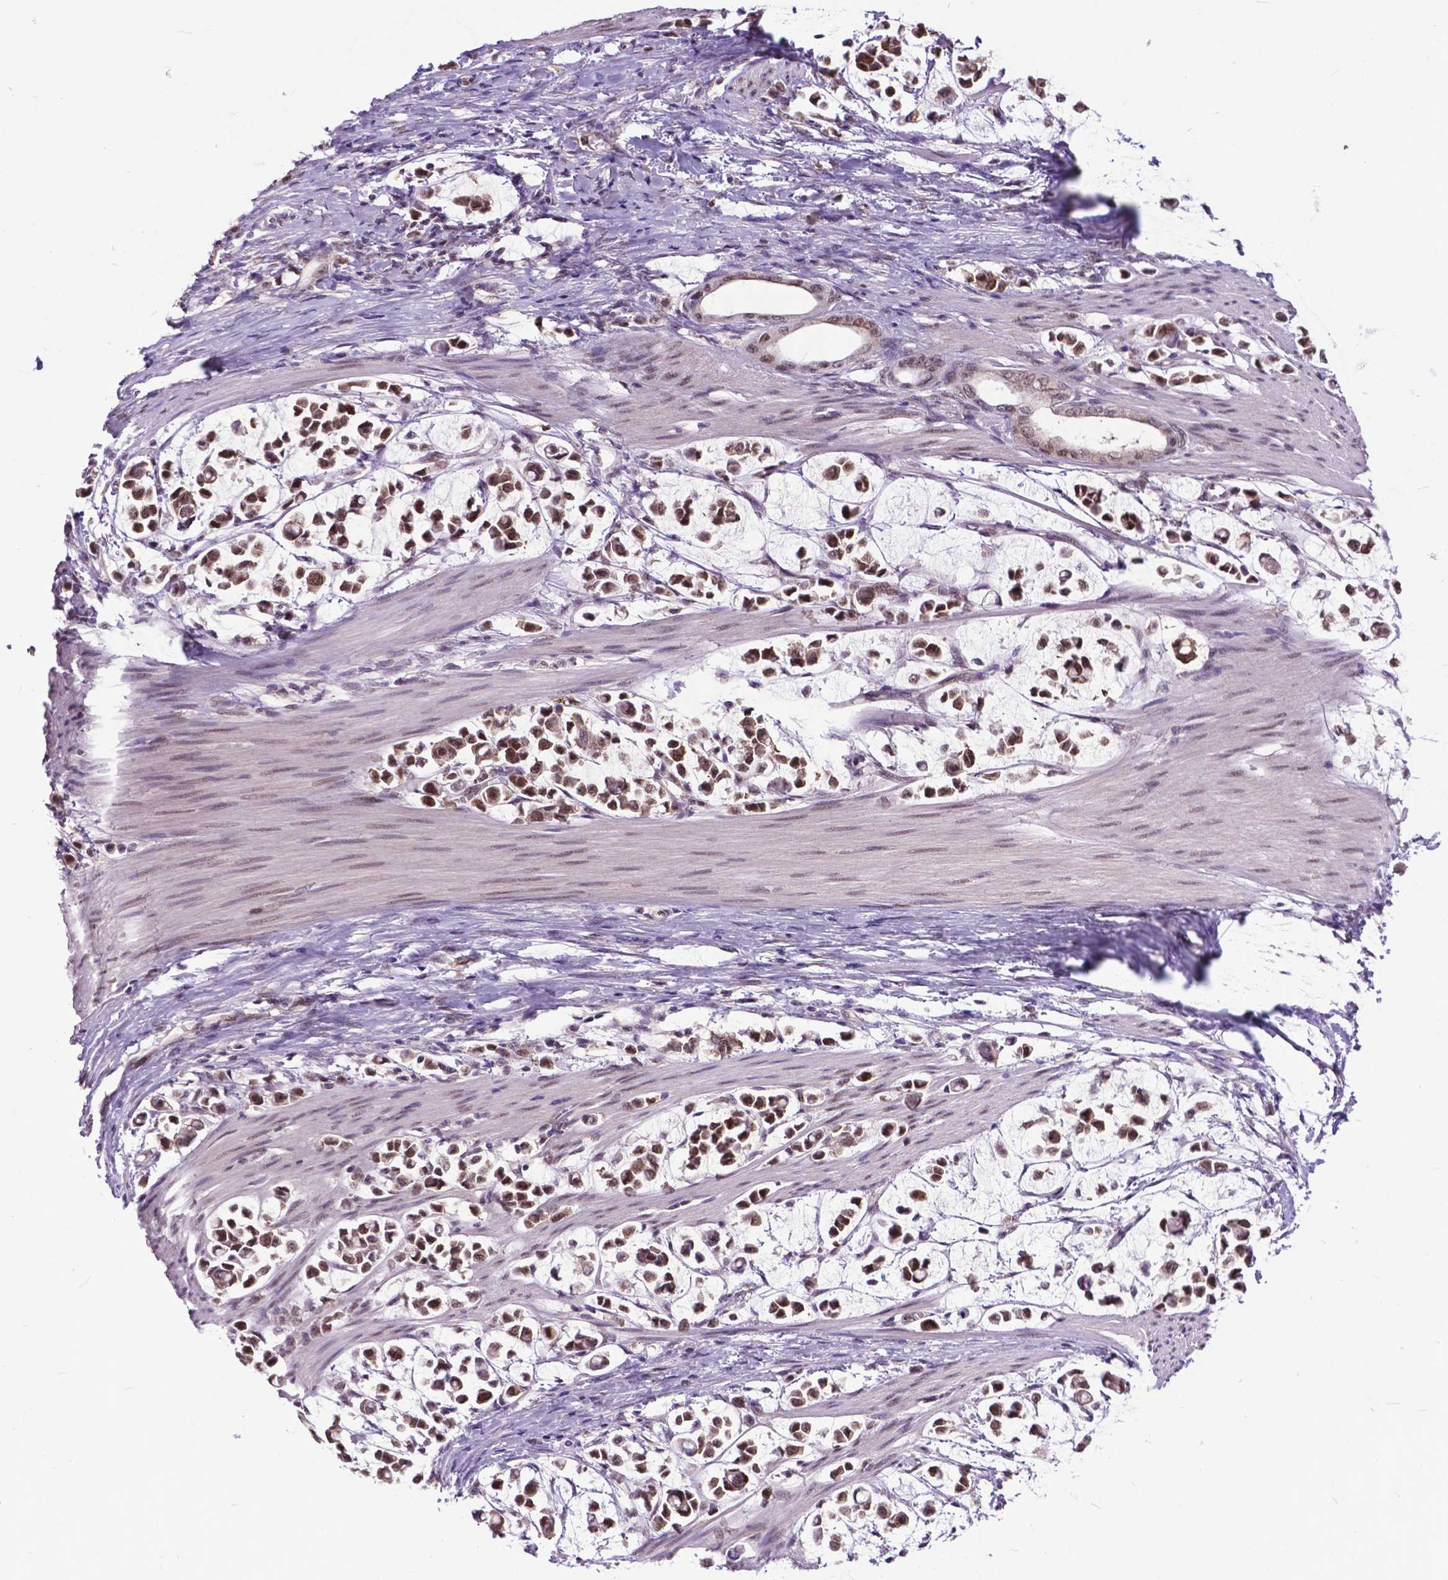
{"staining": {"intensity": "moderate", "quantity": ">75%", "location": "nuclear"}, "tissue": "stomach cancer", "cell_type": "Tumor cells", "image_type": "cancer", "snomed": [{"axis": "morphology", "description": "Adenocarcinoma, NOS"}, {"axis": "topography", "description": "Stomach"}], "caption": "This is a micrograph of immunohistochemistry (IHC) staining of stomach cancer (adenocarcinoma), which shows moderate positivity in the nuclear of tumor cells.", "gene": "FAF1", "patient": {"sex": "male", "age": 82}}